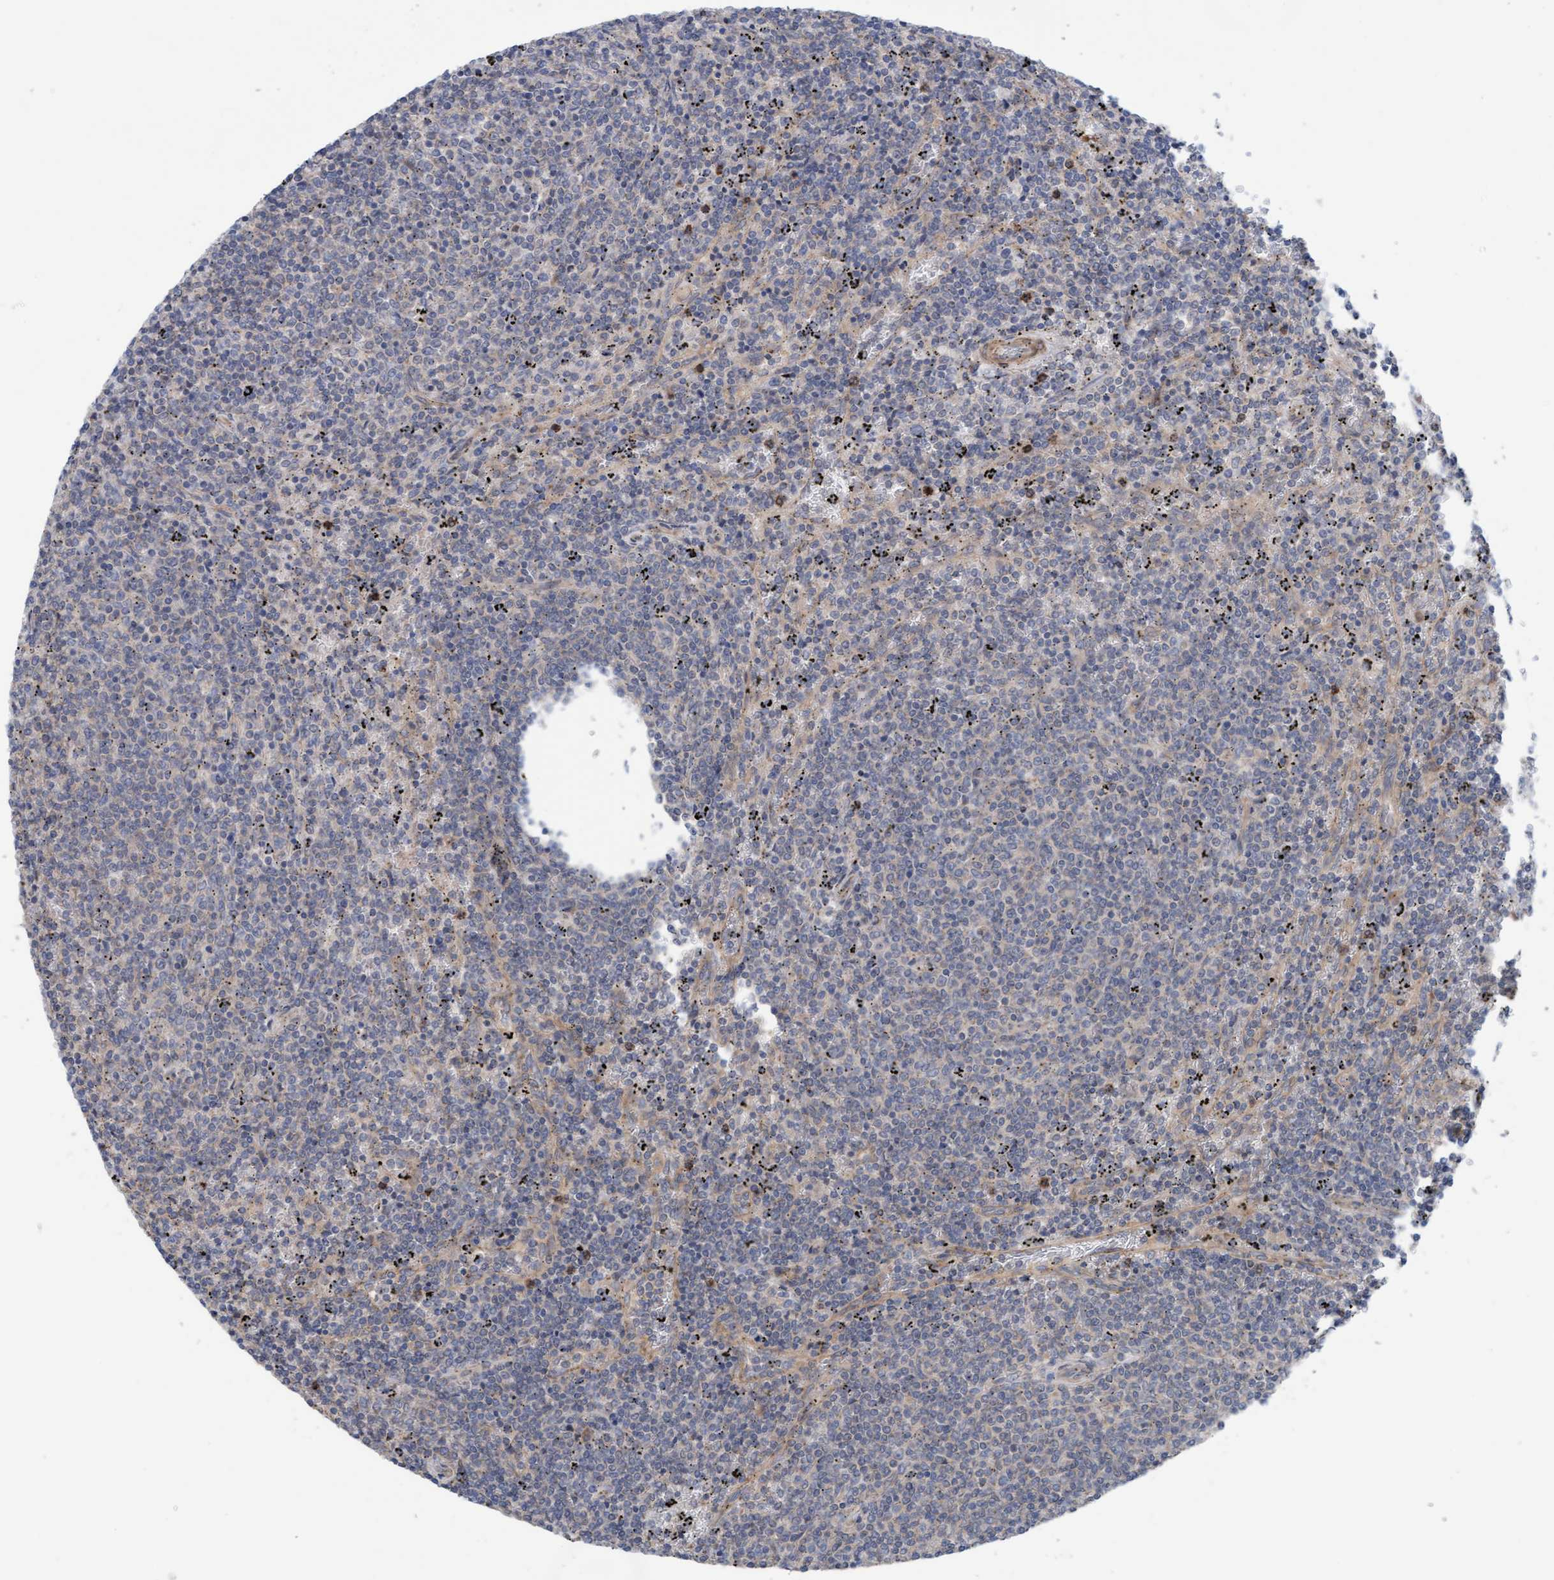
{"staining": {"intensity": "negative", "quantity": "none", "location": "none"}, "tissue": "lymphoma", "cell_type": "Tumor cells", "image_type": "cancer", "snomed": [{"axis": "morphology", "description": "Malignant lymphoma, non-Hodgkin's type, Low grade"}, {"axis": "topography", "description": "Spleen"}], "caption": "Protein analysis of malignant lymphoma, non-Hodgkin's type (low-grade) displays no significant staining in tumor cells.", "gene": "CDK5RAP3", "patient": {"sex": "female", "age": 50}}